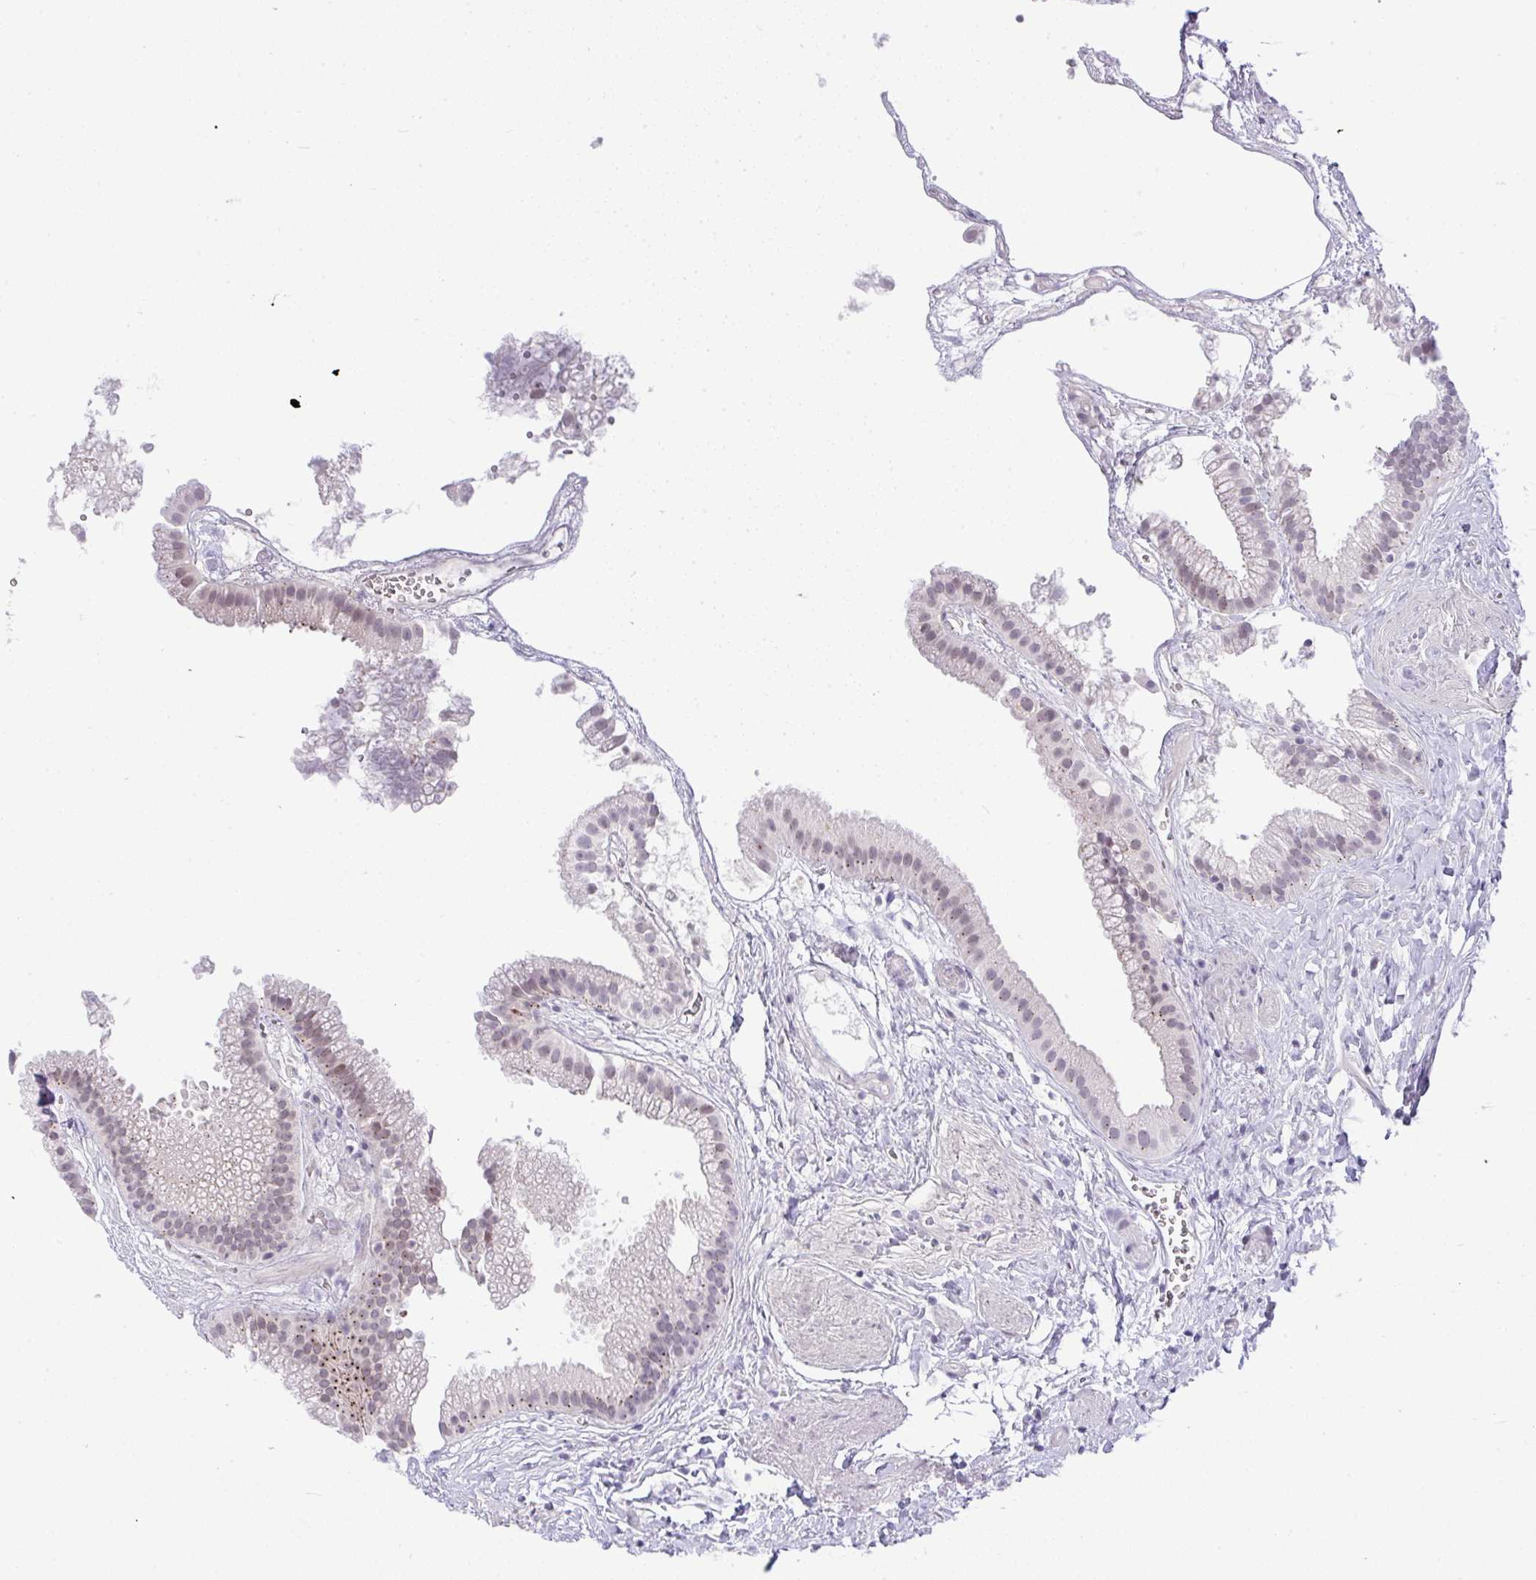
{"staining": {"intensity": "moderate", "quantity": "25%-75%", "location": "cytoplasmic/membranous,nuclear"}, "tissue": "gallbladder", "cell_type": "Glandular cells", "image_type": "normal", "snomed": [{"axis": "morphology", "description": "Normal tissue, NOS"}, {"axis": "topography", "description": "Gallbladder"}], "caption": "Brown immunohistochemical staining in normal gallbladder reveals moderate cytoplasmic/membranous,nuclear expression in approximately 25%-75% of glandular cells. Immunohistochemistry (ihc) stains the protein in brown and the nuclei are stained blue.", "gene": "FAM177A1", "patient": {"sex": "female", "age": 63}}